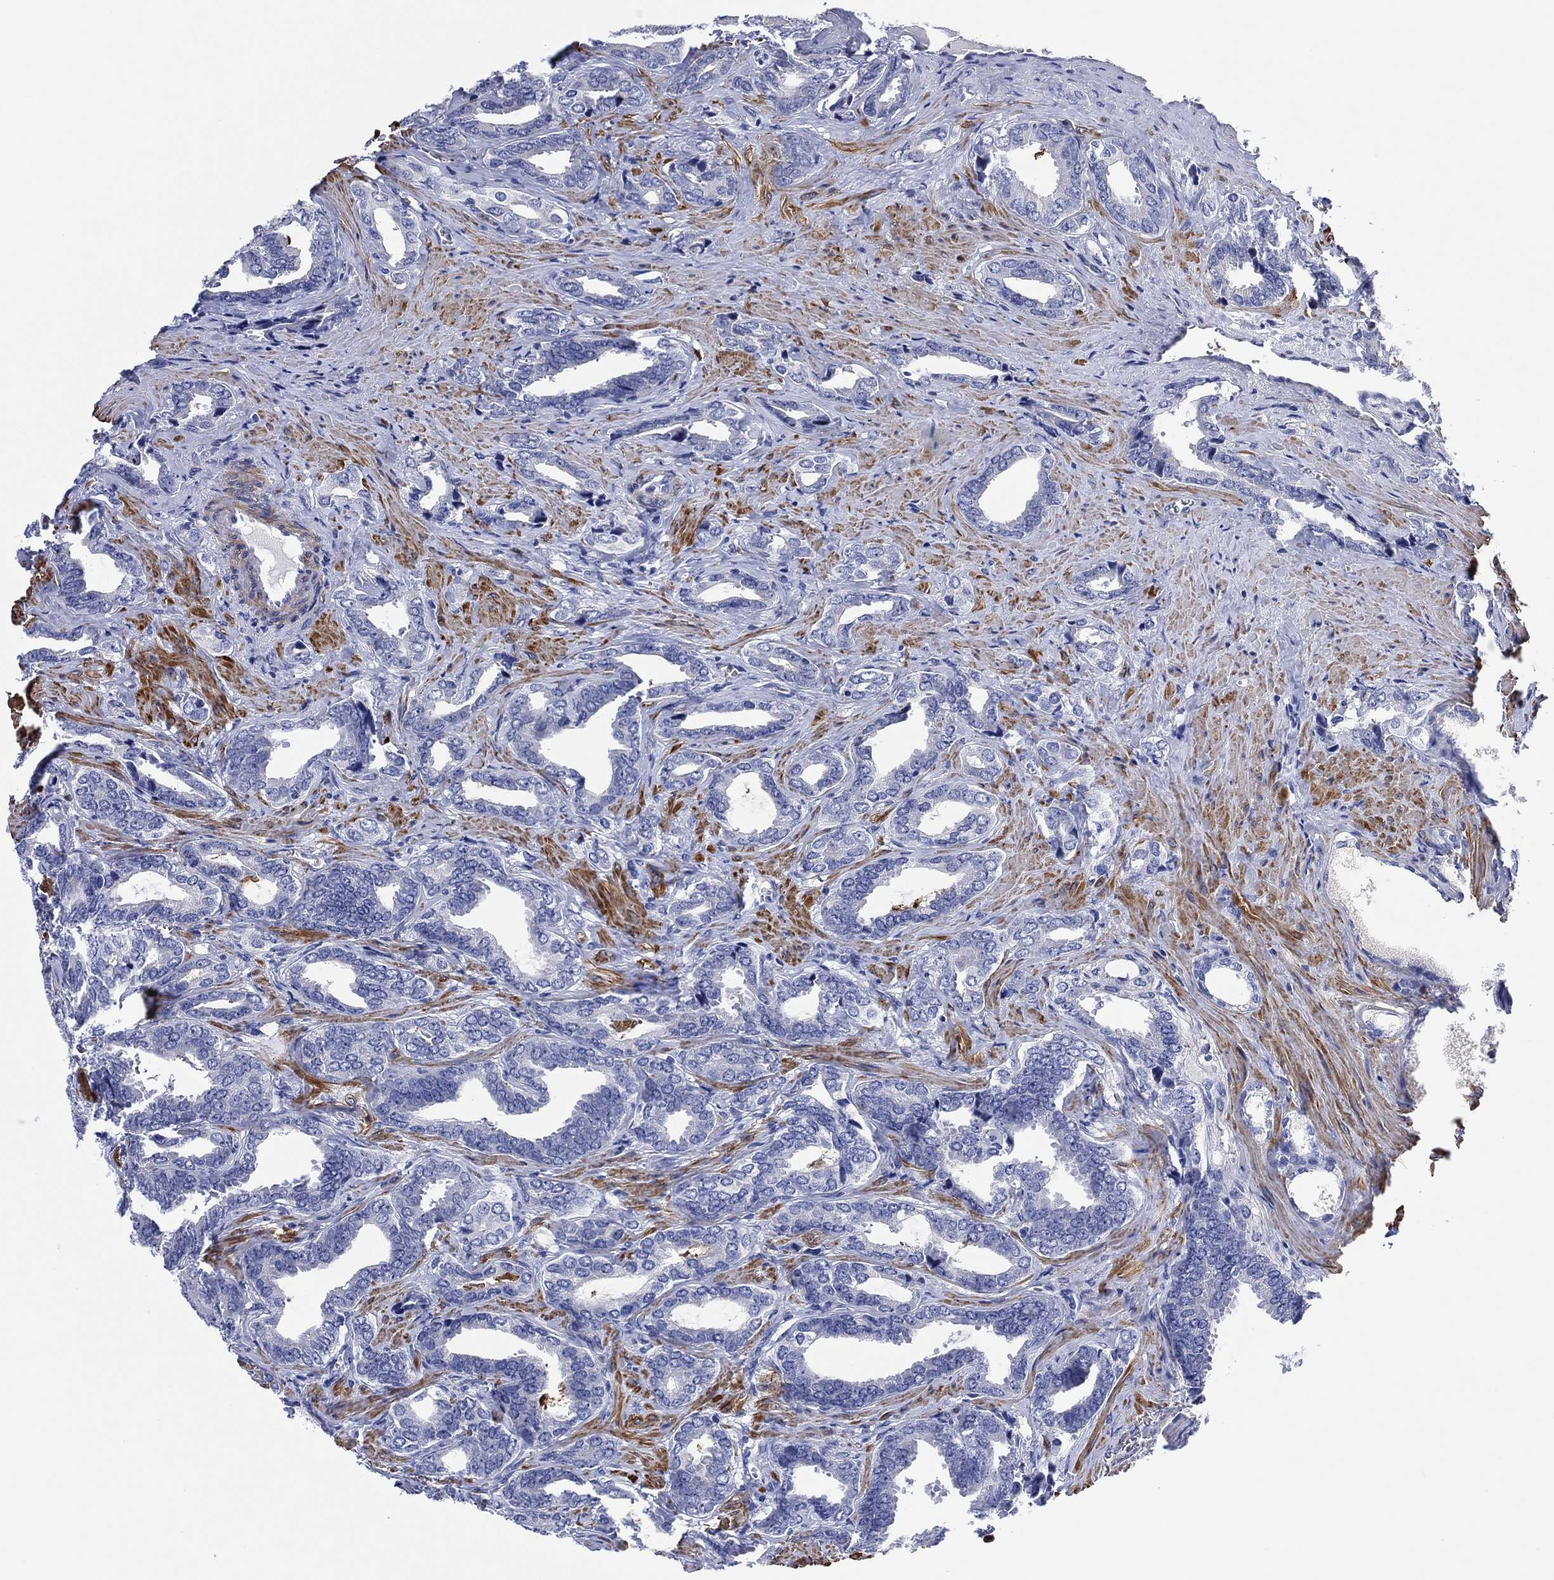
{"staining": {"intensity": "negative", "quantity": "none", "location": "none"}, "tissue": "prostate cancer", "cell_type": "Tumor cells", "image_type": "cancer", "snomed": [{"axis": "morphology", "description": "Adenocarcinoma, NOS"}, {"axis": "topography", "description": "Prostate"}], "caption": "Prostate cancer stained for a protein using IHC demonstrates no expression tumor cells.", "gene": "CLIP3", "patient": {"sex": "male", "age": 66}}